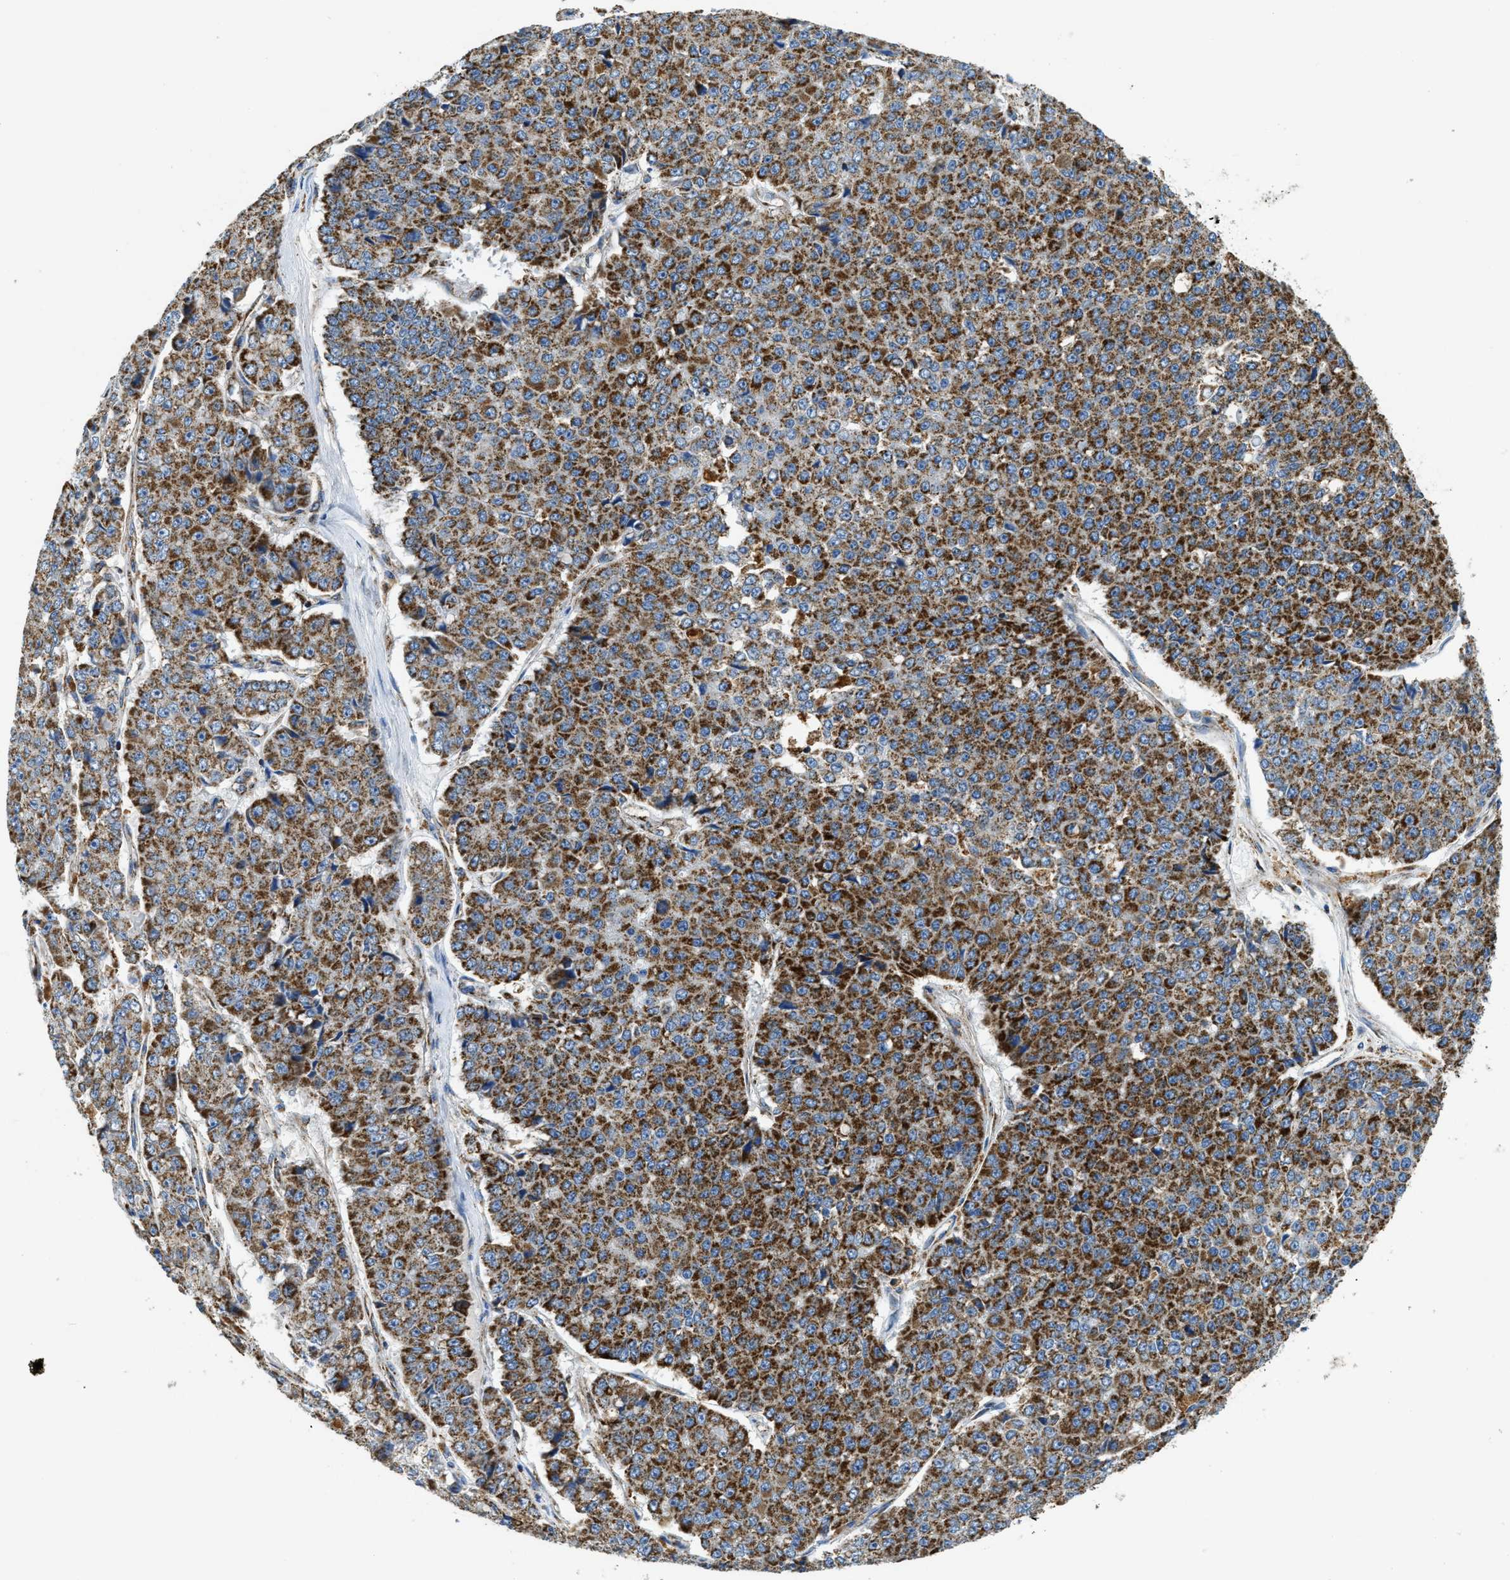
{"staining": {"intensity": "strong", "quantity": ">75%", "location": "cytoplasmic/membranous"}, "tissue": "pancreatic cancer", "cell_type": "Tumor cells", "image_type": "cancer", "snomed": [{"axis": "morphology", "description": "Adenocarcinoma, NOS"}, {"axis": "topography", "description": "Pancreas"}], "caption": "Human pancreatic adenocarcinoma stained with a protein marker shows strong staining in tumor cells.", "gene": "STK33", "patient": {"sex": "male", "age": 50}}